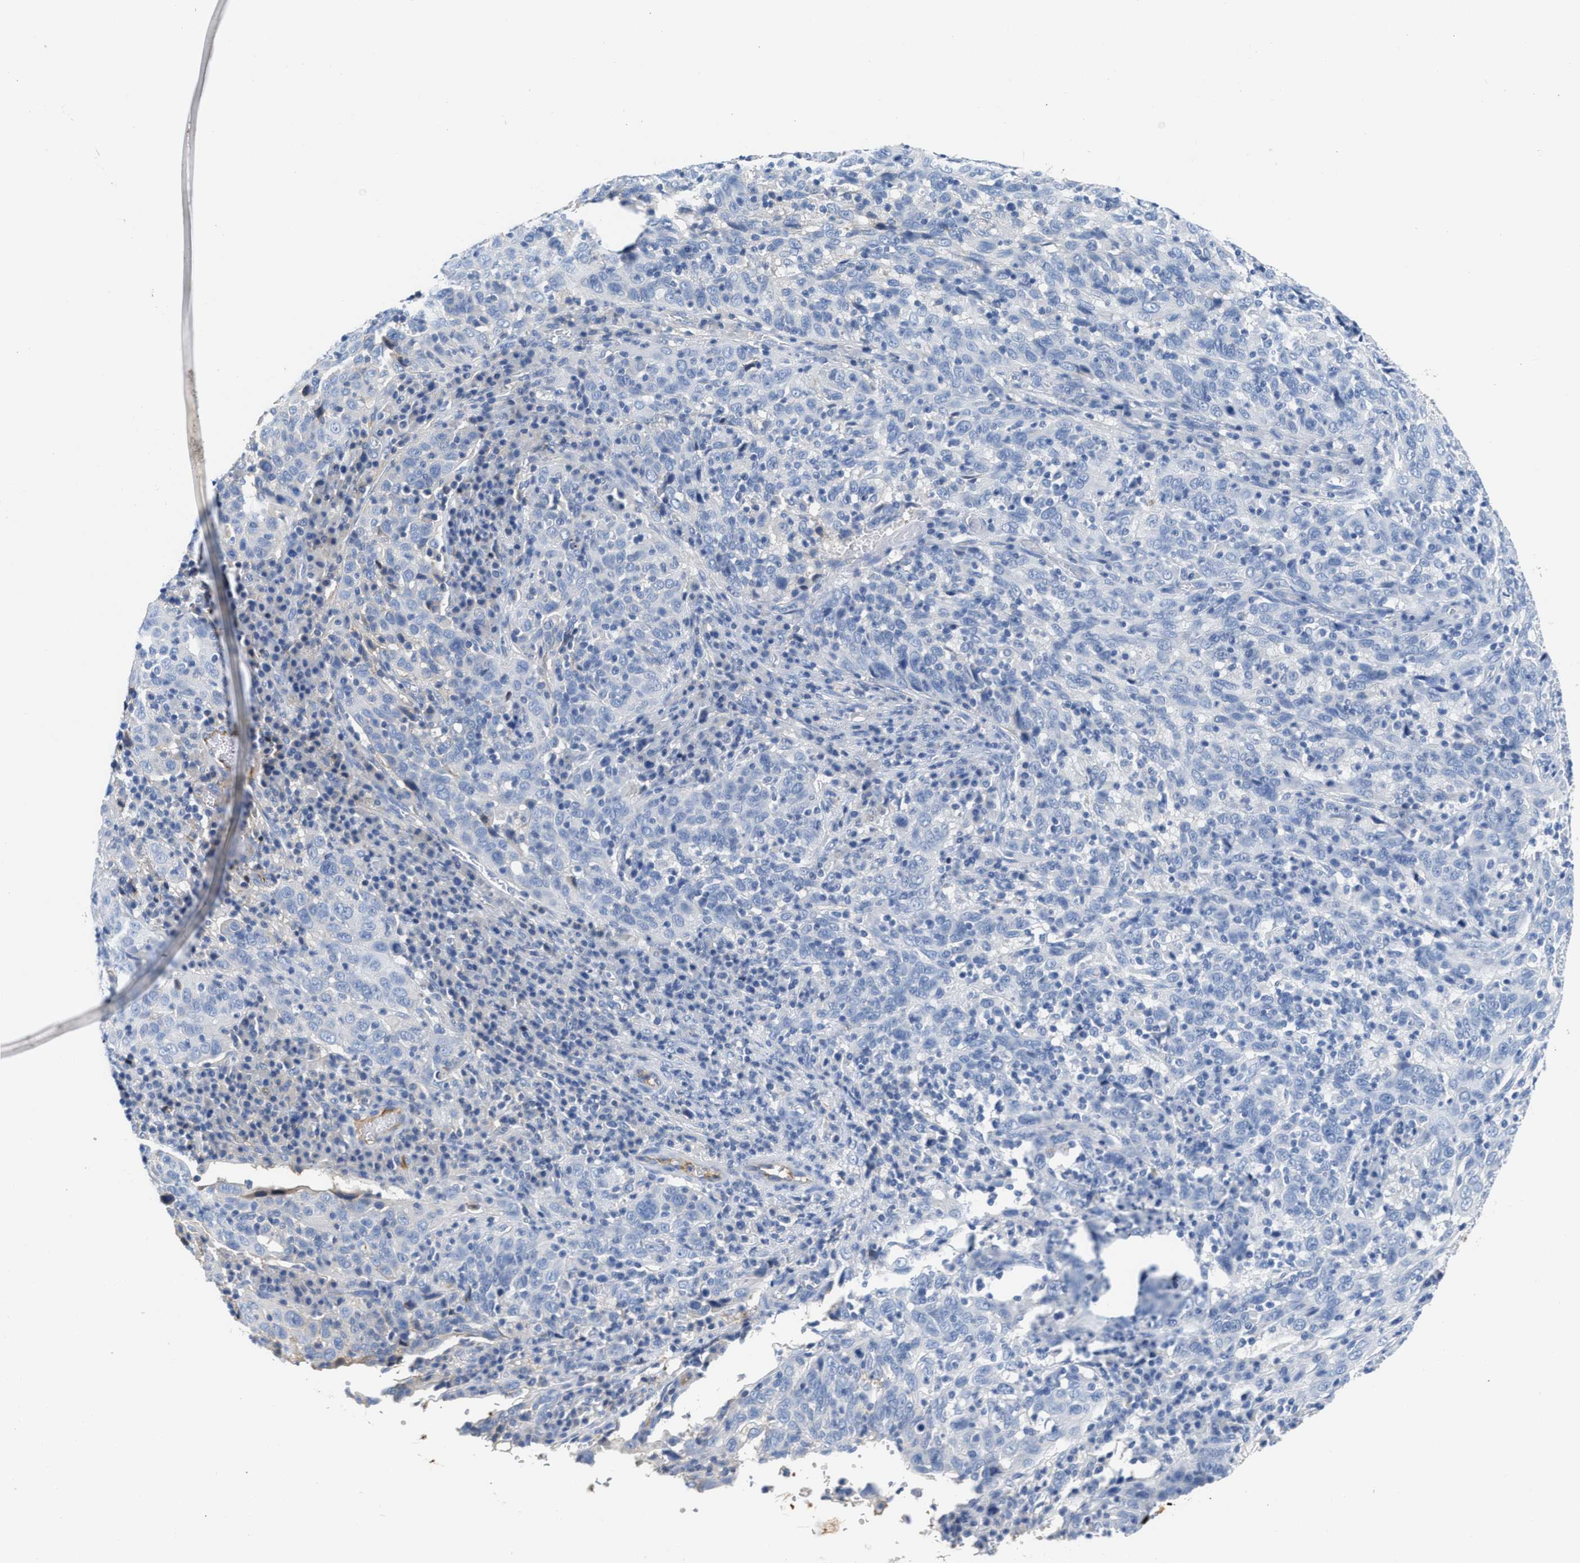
{"staining": {"intensity": "negative", "quantity": "none", "location": "none"}, "tissue": "cervical cancer", "cell_type": "Tumor cells", "image_type": "cancer", "snomed": [{"axis": "morphology", "description": "Squamous cell carcinoma, NOS"}, {"axis": "topography", "description": "Cervix"}], "caption": "Protein analysis of cervical squamous cell carcinoma exhibits no significant positivity in tumor cells.", "gene": "GC", "patient": {"sex": "female", "age": 46}}